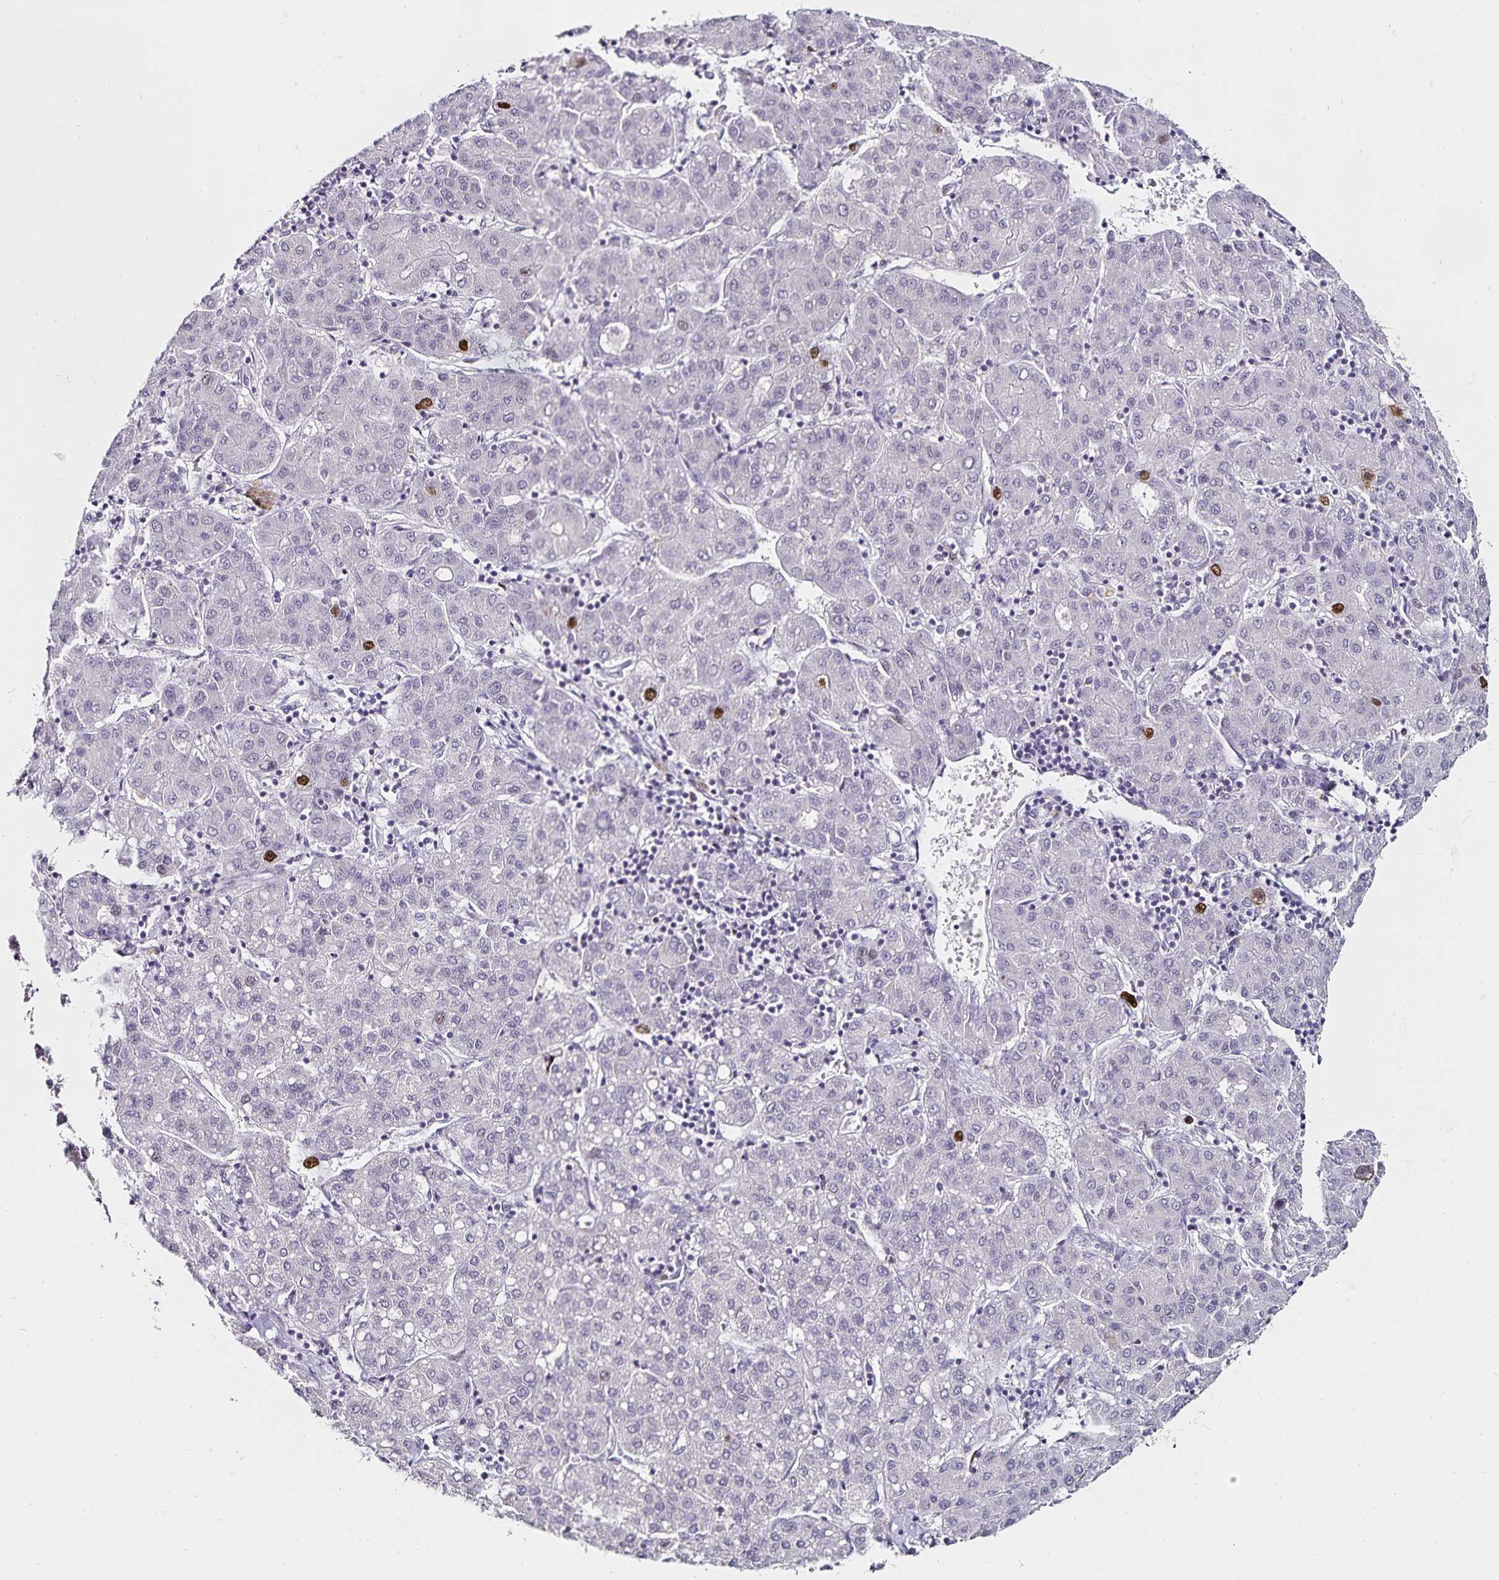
{"staining": {"intensity": "moderate", "quantity": "<25%", "location": "nuclear"}, "tissue": "liver cancer", "cell_type": "Tumor cells", "image_type": "cancer", "snomed": [{"axis": "morphology", "description": "Carcinoma, Hepatocellular, NOS"}, {"axis": "topography", "description": "Liver"}], "caption": "A photomicrograph of hepatocellular carcinoma (liver) stained for a protein shows moderate nuclear brown staining in tumor cells. (DAB IHC with brightfield microscopy, high magnification).", "gene": "ANLN", "patient": {"sex": "male", "age": 65}}